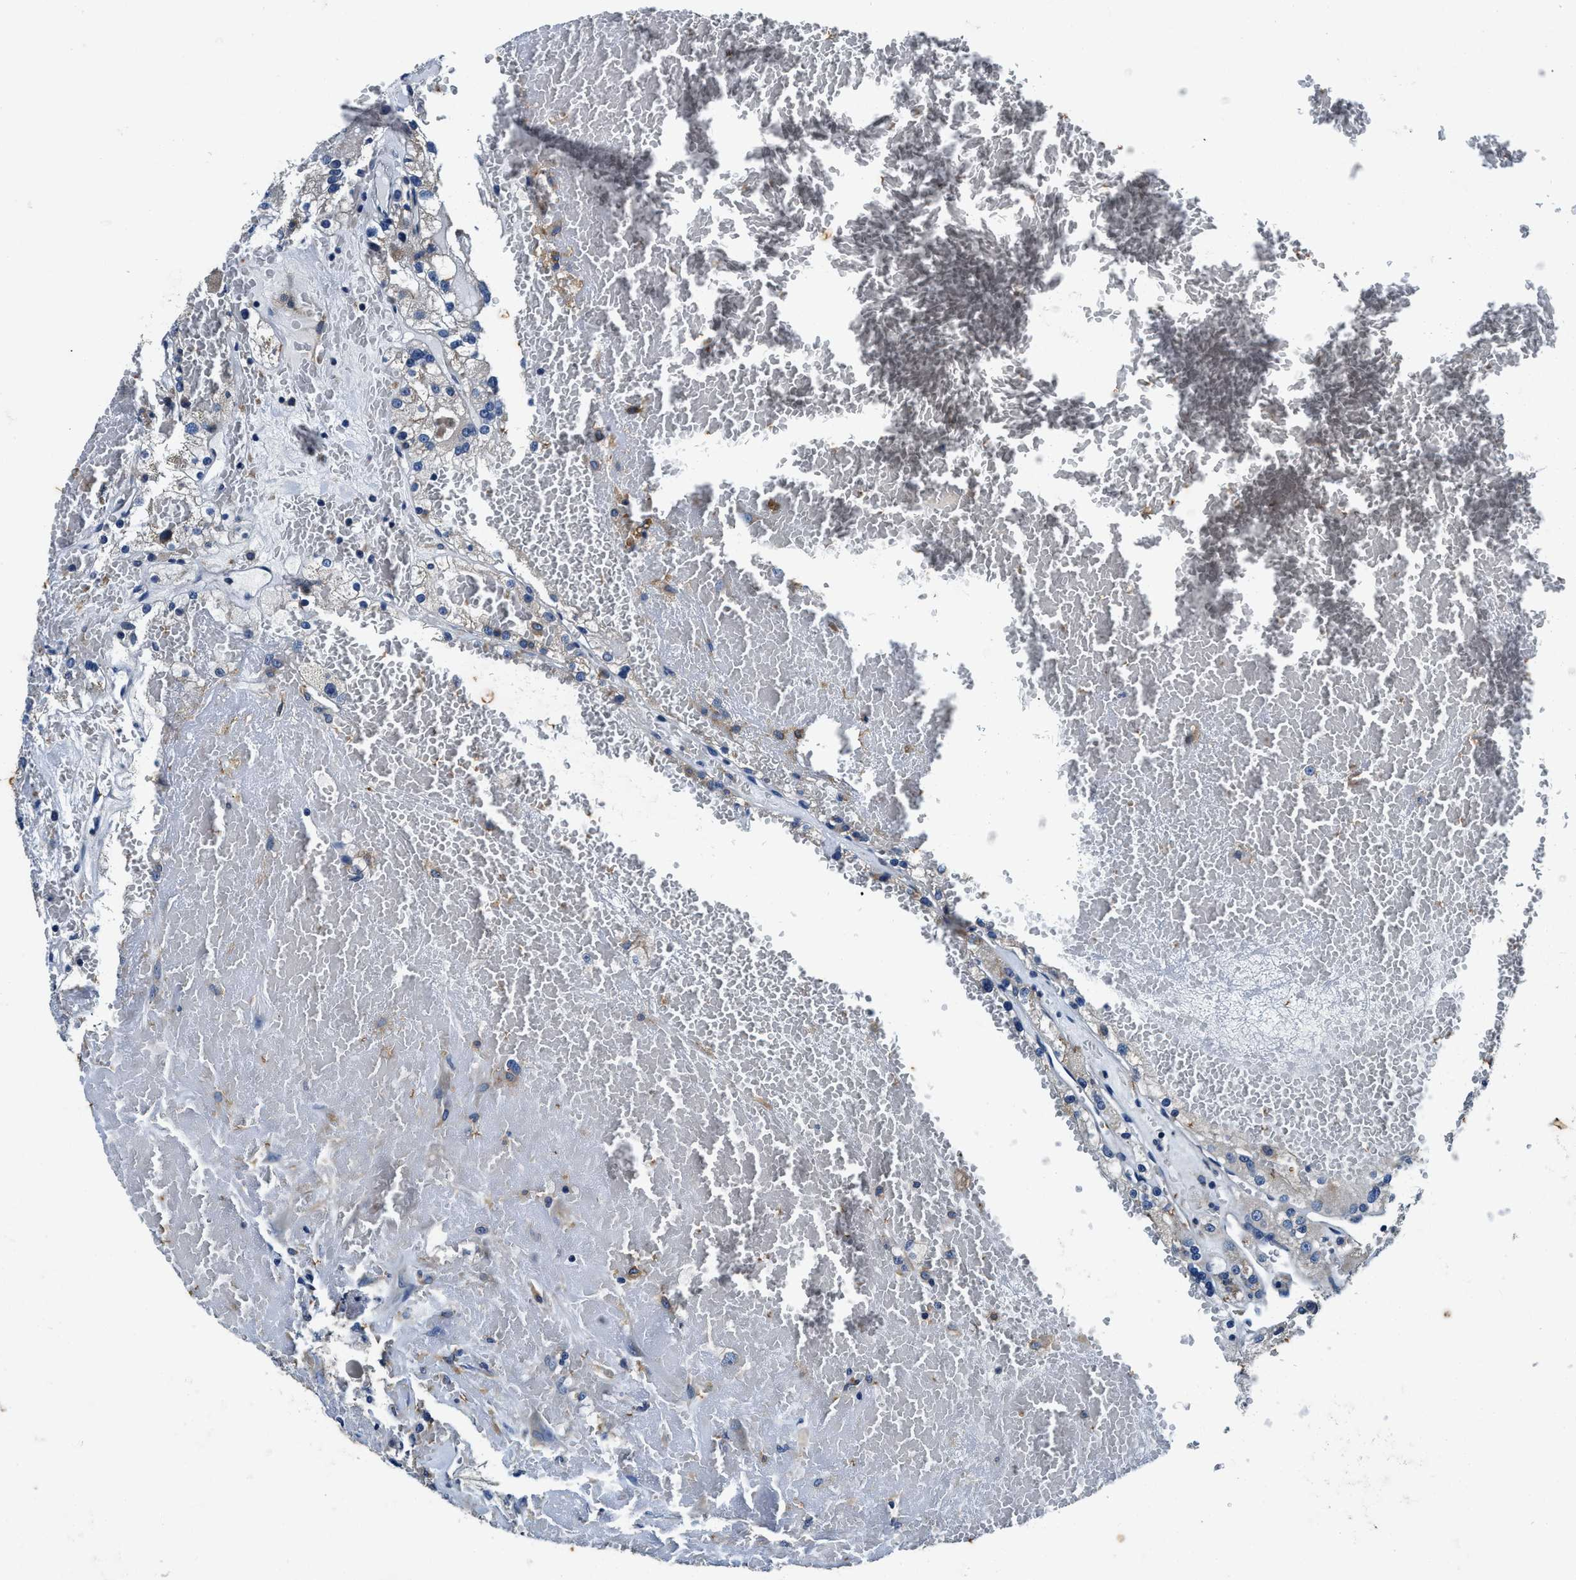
{"staining": {"intensity": "negative", "quantity": "none", "location": "none"}, "tissue": "renal cancer", "cell_type": "Tumor cells", "image_type": "cancer", "snomed": [{"axis": "morphology", "description": "Normal tissue, NOS"}, {"axis": "morphology", "description": "Adenocarcinoma, NOS"}, {"axis": "topography", "description": "Kidney"}], "caption": "IHC image of neoplastic tissue: human renal cancer (adenocarcinoma) stained with DAB (3,3'-diaminobenzidine) reveals no significant protein positivity in tumor cells.", "gene": "PI4KB", "patient": {"sex": "male", "age": 61}}